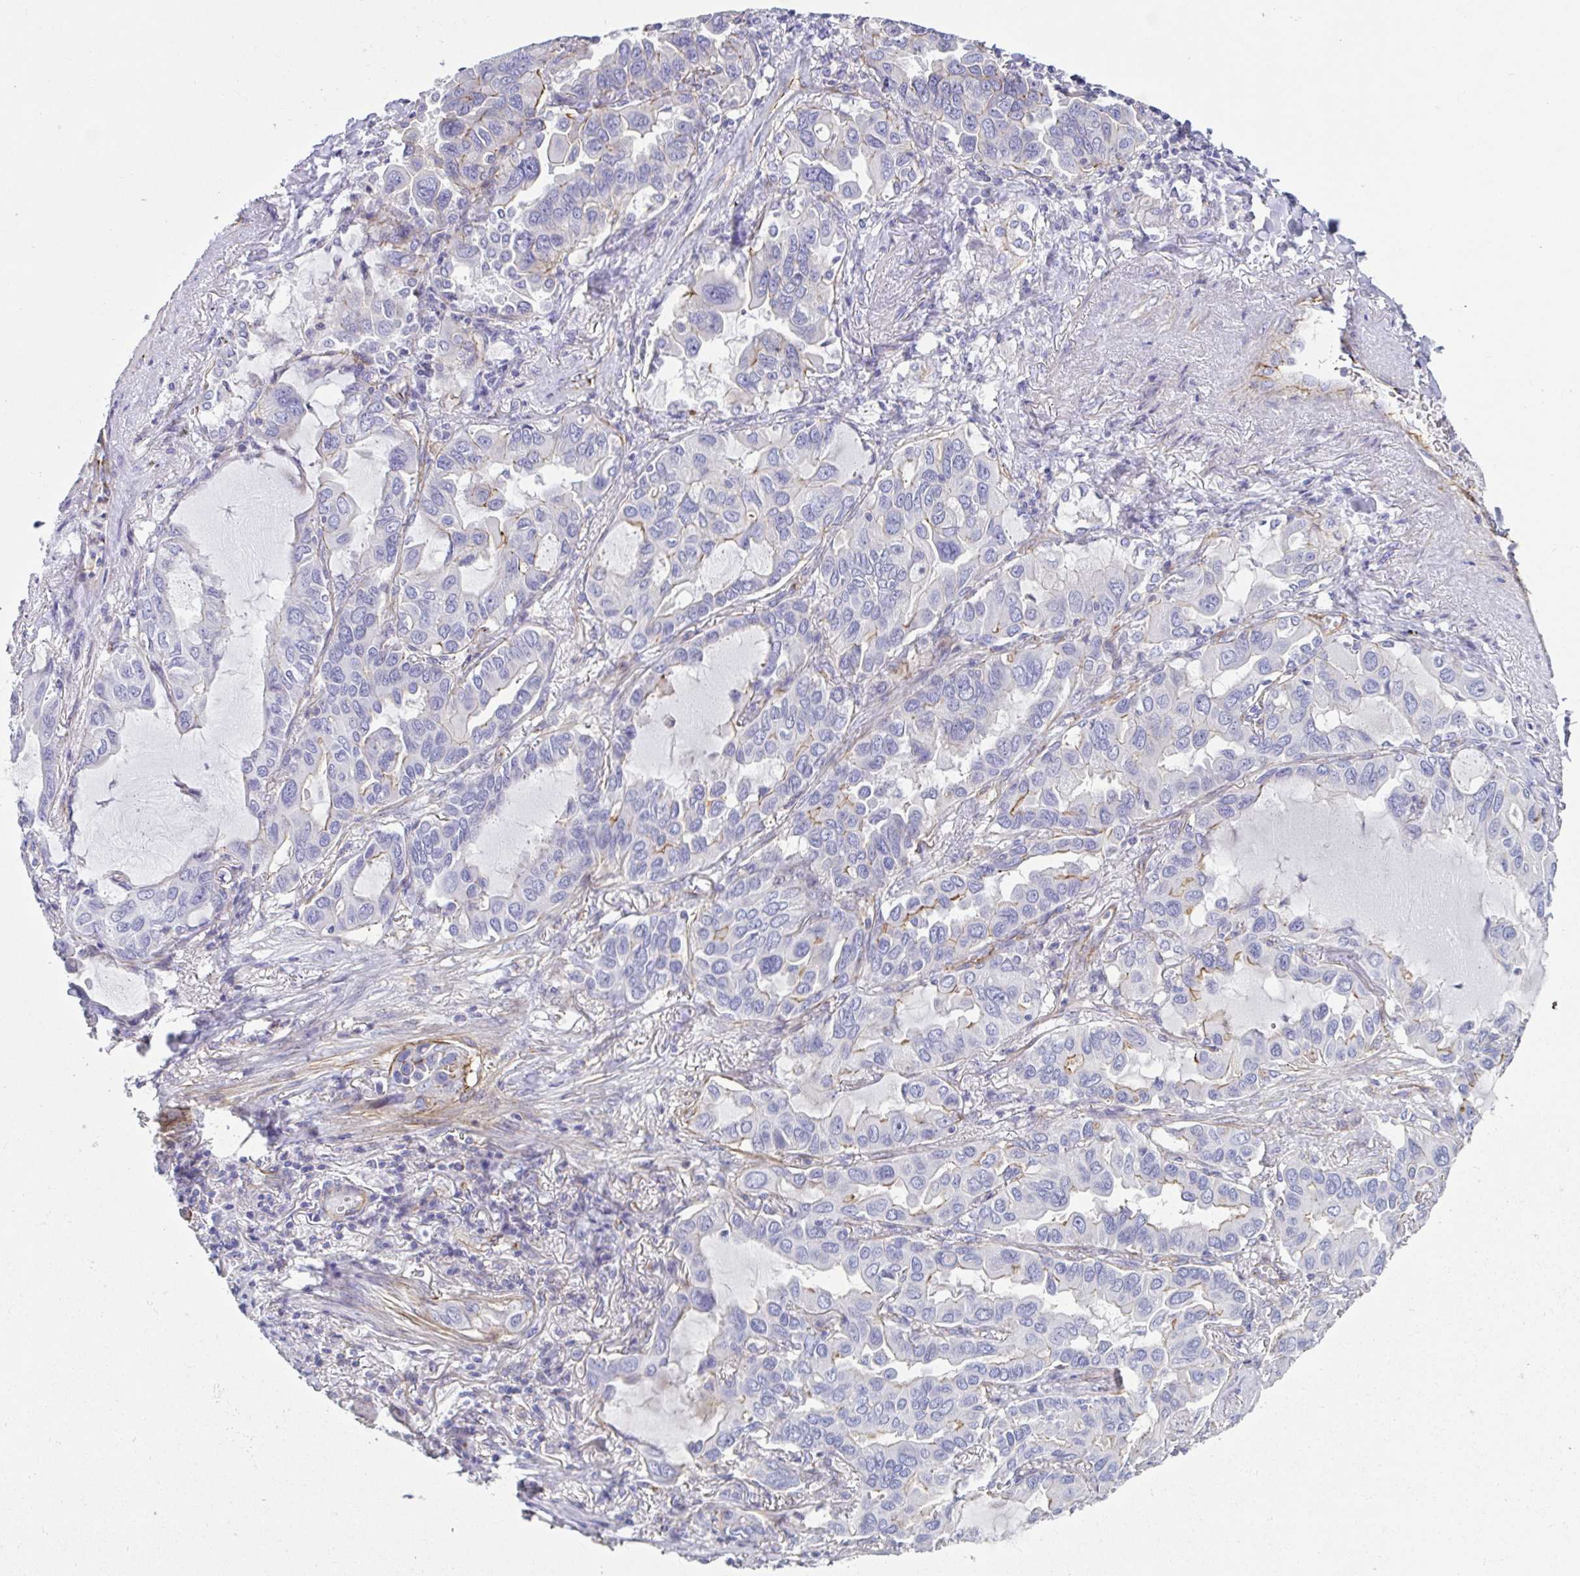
{"staining": {"intensity": "negative", "quantity": "none", "location": "none"}, "tissue": "lung cancer", "cell_type": "Tumor cells", "image_type": "cancer", "snomed": [{"axis": "morphology", "description": "Adenocarcinoma, NOS"}, {"axis": "topography", "description": "Lung"}], "caption": "High magnification brightfield microscopy of adenocarcinoma (lung) stained with DAB (brown) and counterstained with hematoxylin (blue): tumor cells show no significant positivity. (DAB (3,3'-diaminobenzidine) immunohistochemistry (IHC) with hematoxylin counter stain).", "gene": "TRAM2", "patient": {"sex": "male", "age": 64}}